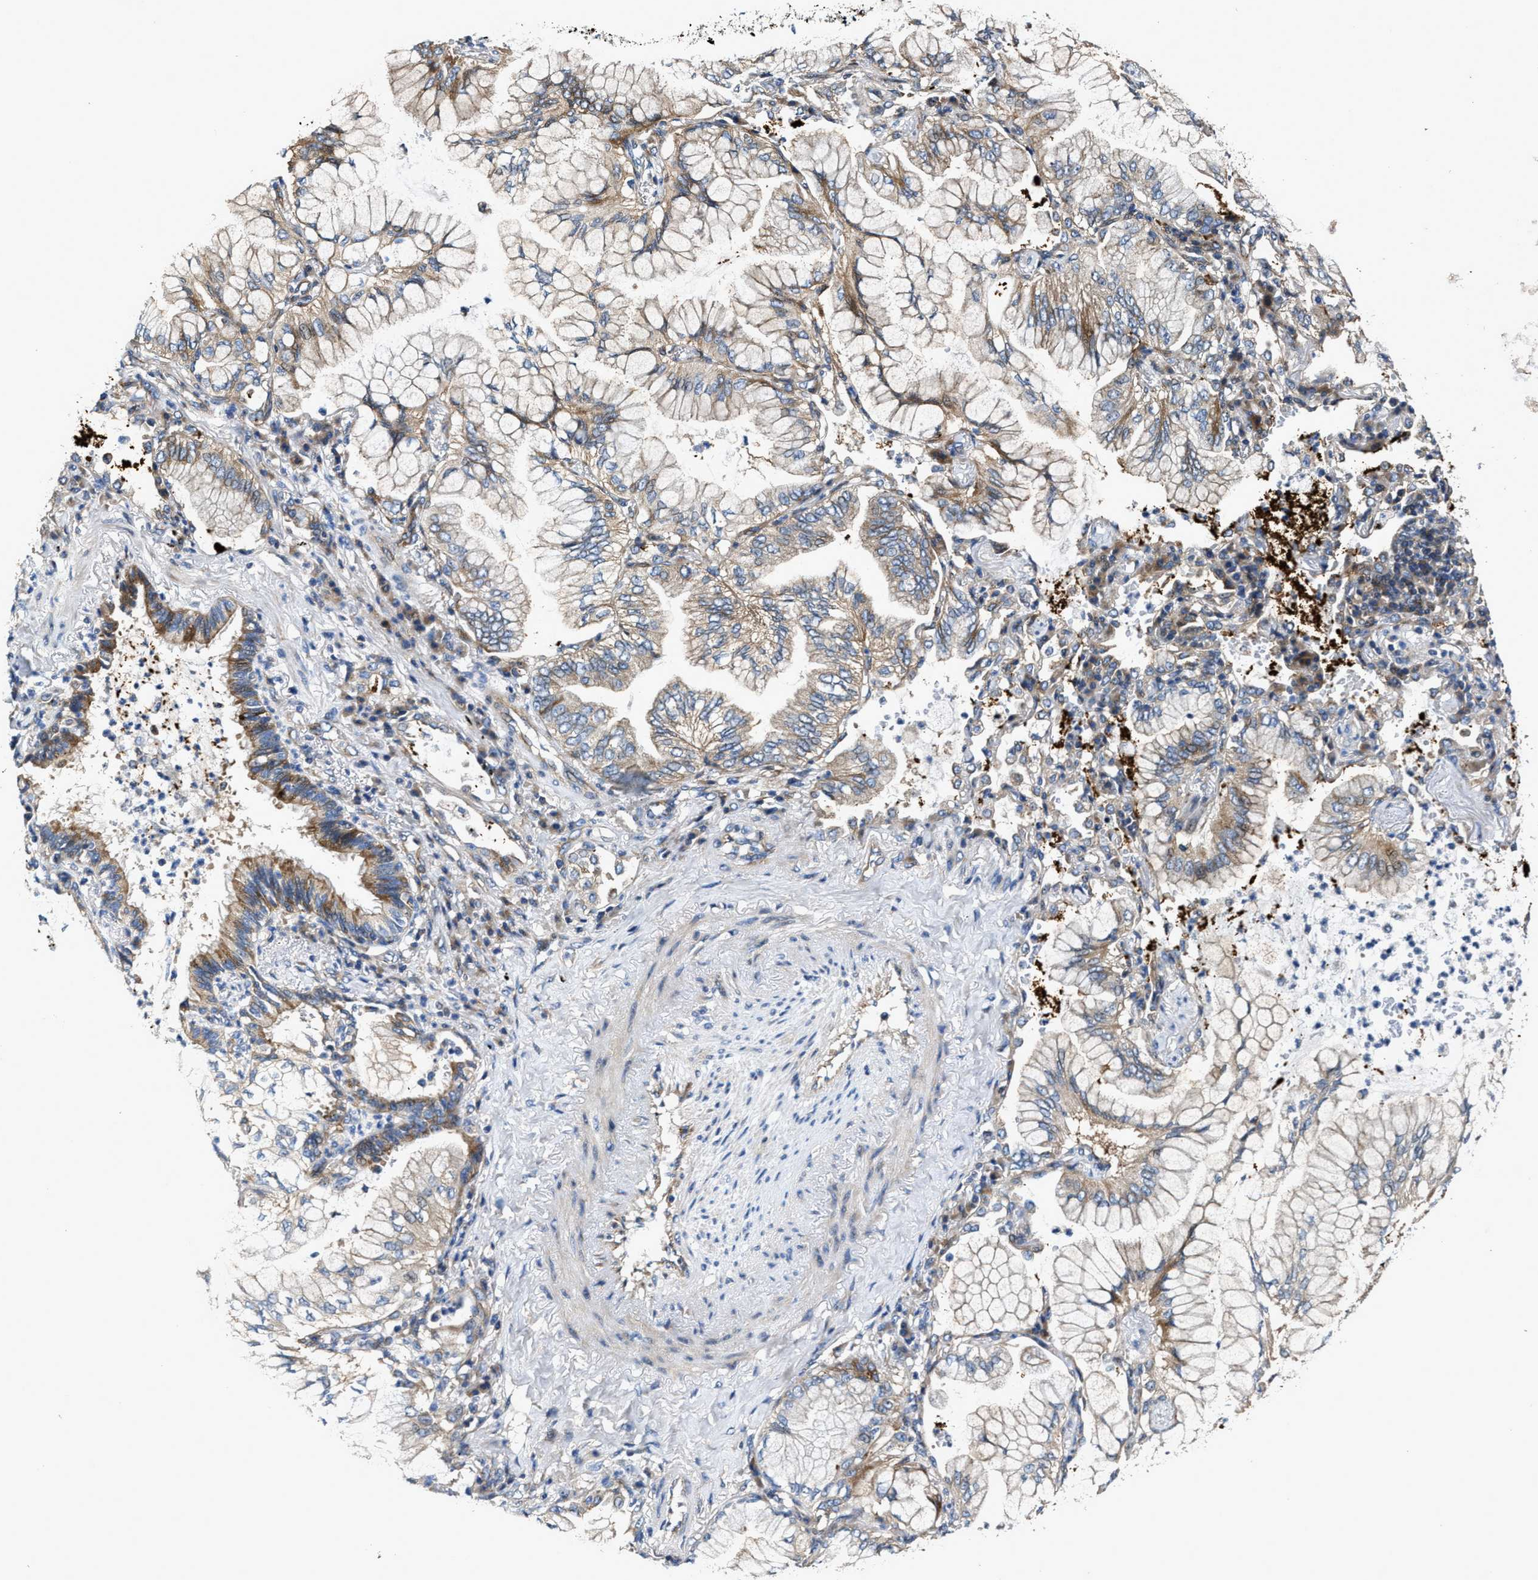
{"staining": {"intensity": "weak", "quantity": ">75%", "location": "cytoplasmic/membranous"}, "tissue": "lung cancer", "cell_type": "Tumor cells", "image_type": "cancer", "snomed": [{"axis": "morphology", "description": "Adenocarcinoma, NOS"}, {"axis": "topography", "description": "Lung"}], "caption": "DAB (3,3'-diaminobenzidine) immunohistochemical staining of lung cancer (adenocarcinoma) exhibits weak cytoplasmic/membranous protein staining in approximately >75% of tumor cells.", "gene": "PTAR1", "patient": {"sex": "female", "age": 70}}